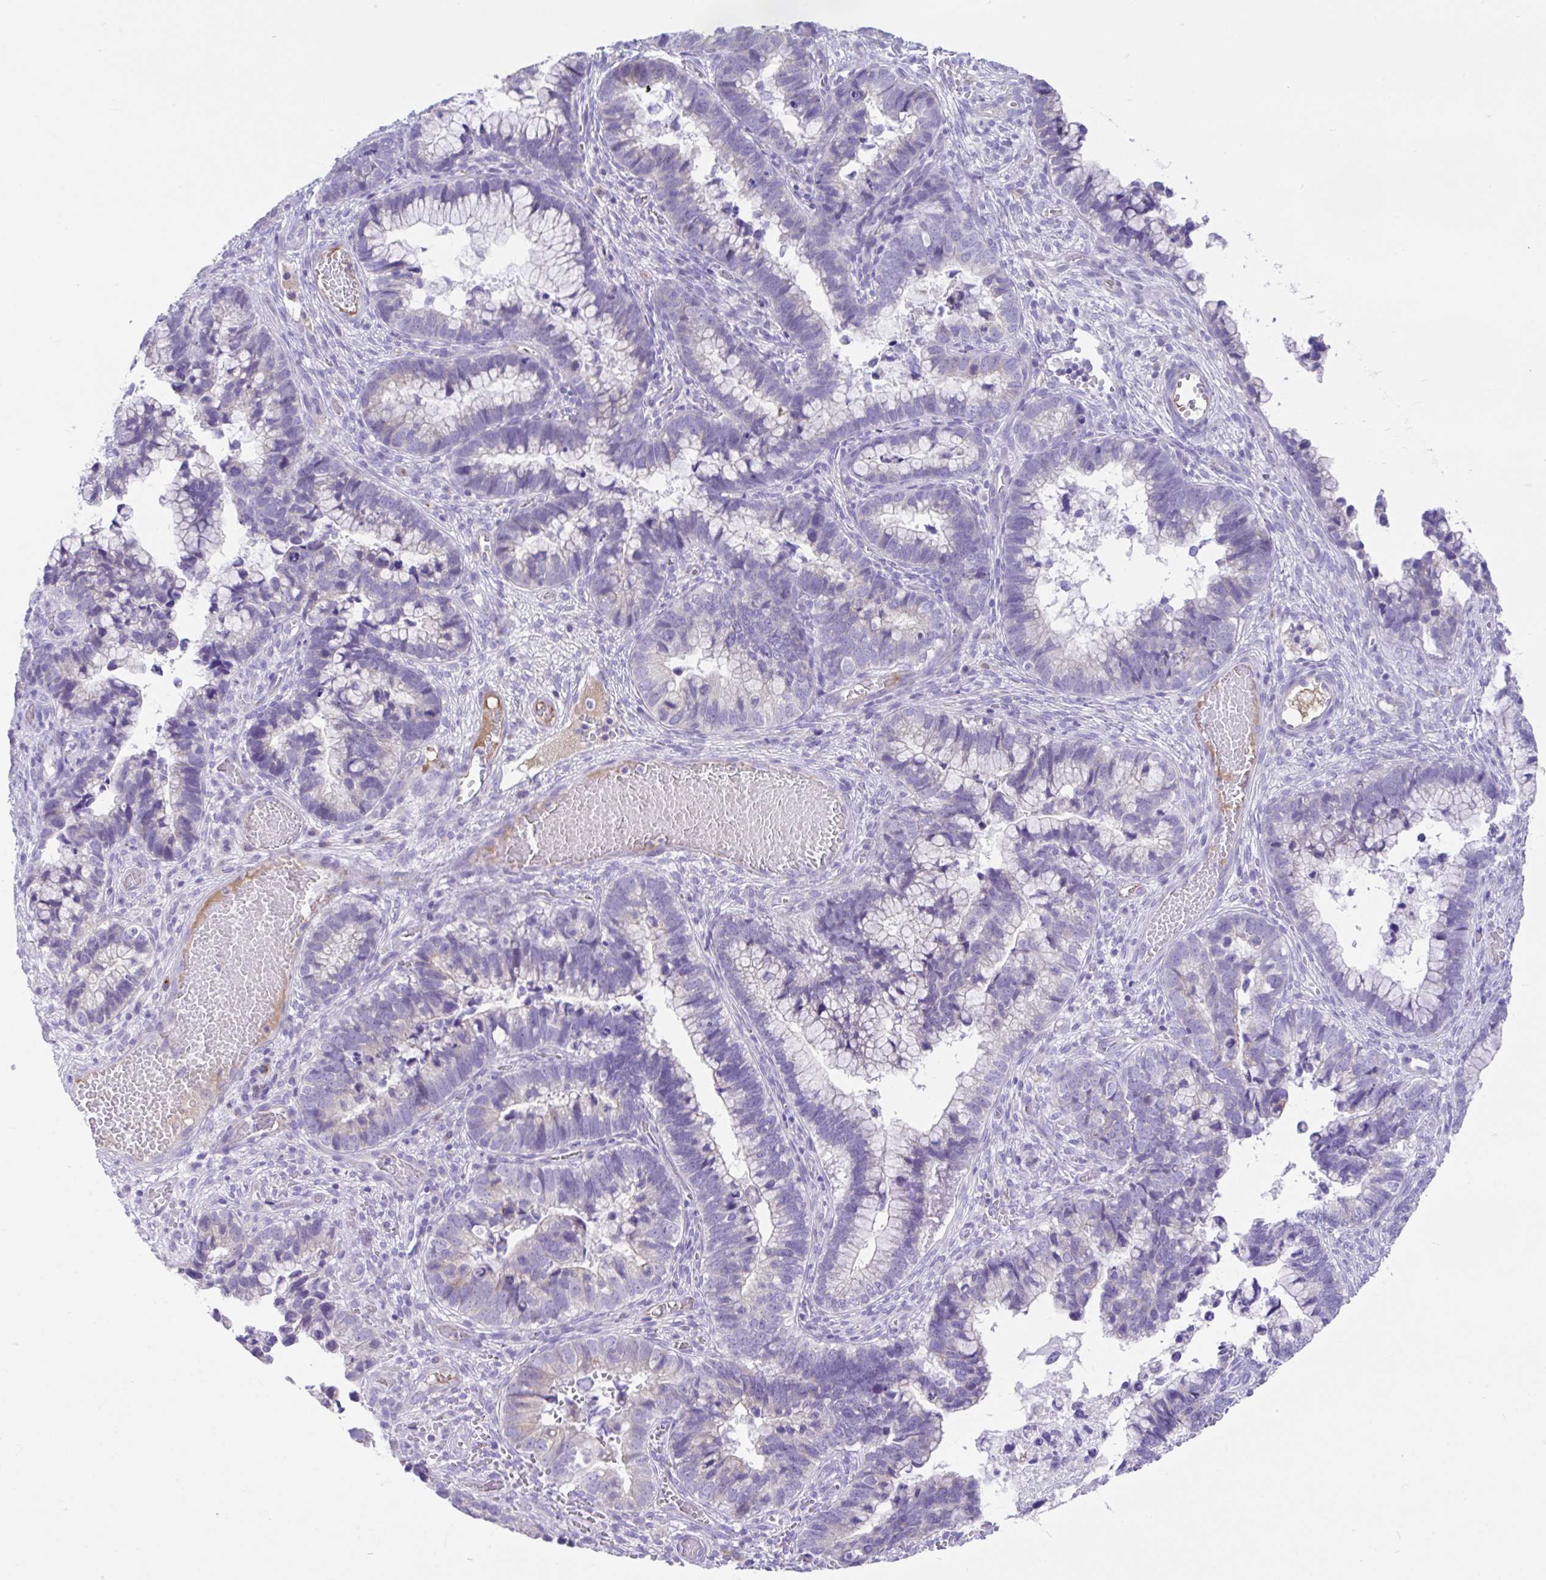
{"staining": {"intensity": "negative", "quantity": "none", "location": "none"}, "tissue": "cervical cancer", "cell_type": "Tumor cells", "image_type": "cancer", "snomed": [{"axis": "morphology", "description": "Adenocarcinoma, NOS"}, {"axis": "topography", "description": "Cervix"}], "caption": "The immunohistochemistry (IHC) histopathology image has no significant staining in tumor cells of adenocarcinoma (cervical) tissue.", "gene": "CCSAP", "patient": {"sex": "female", "age": 44}}